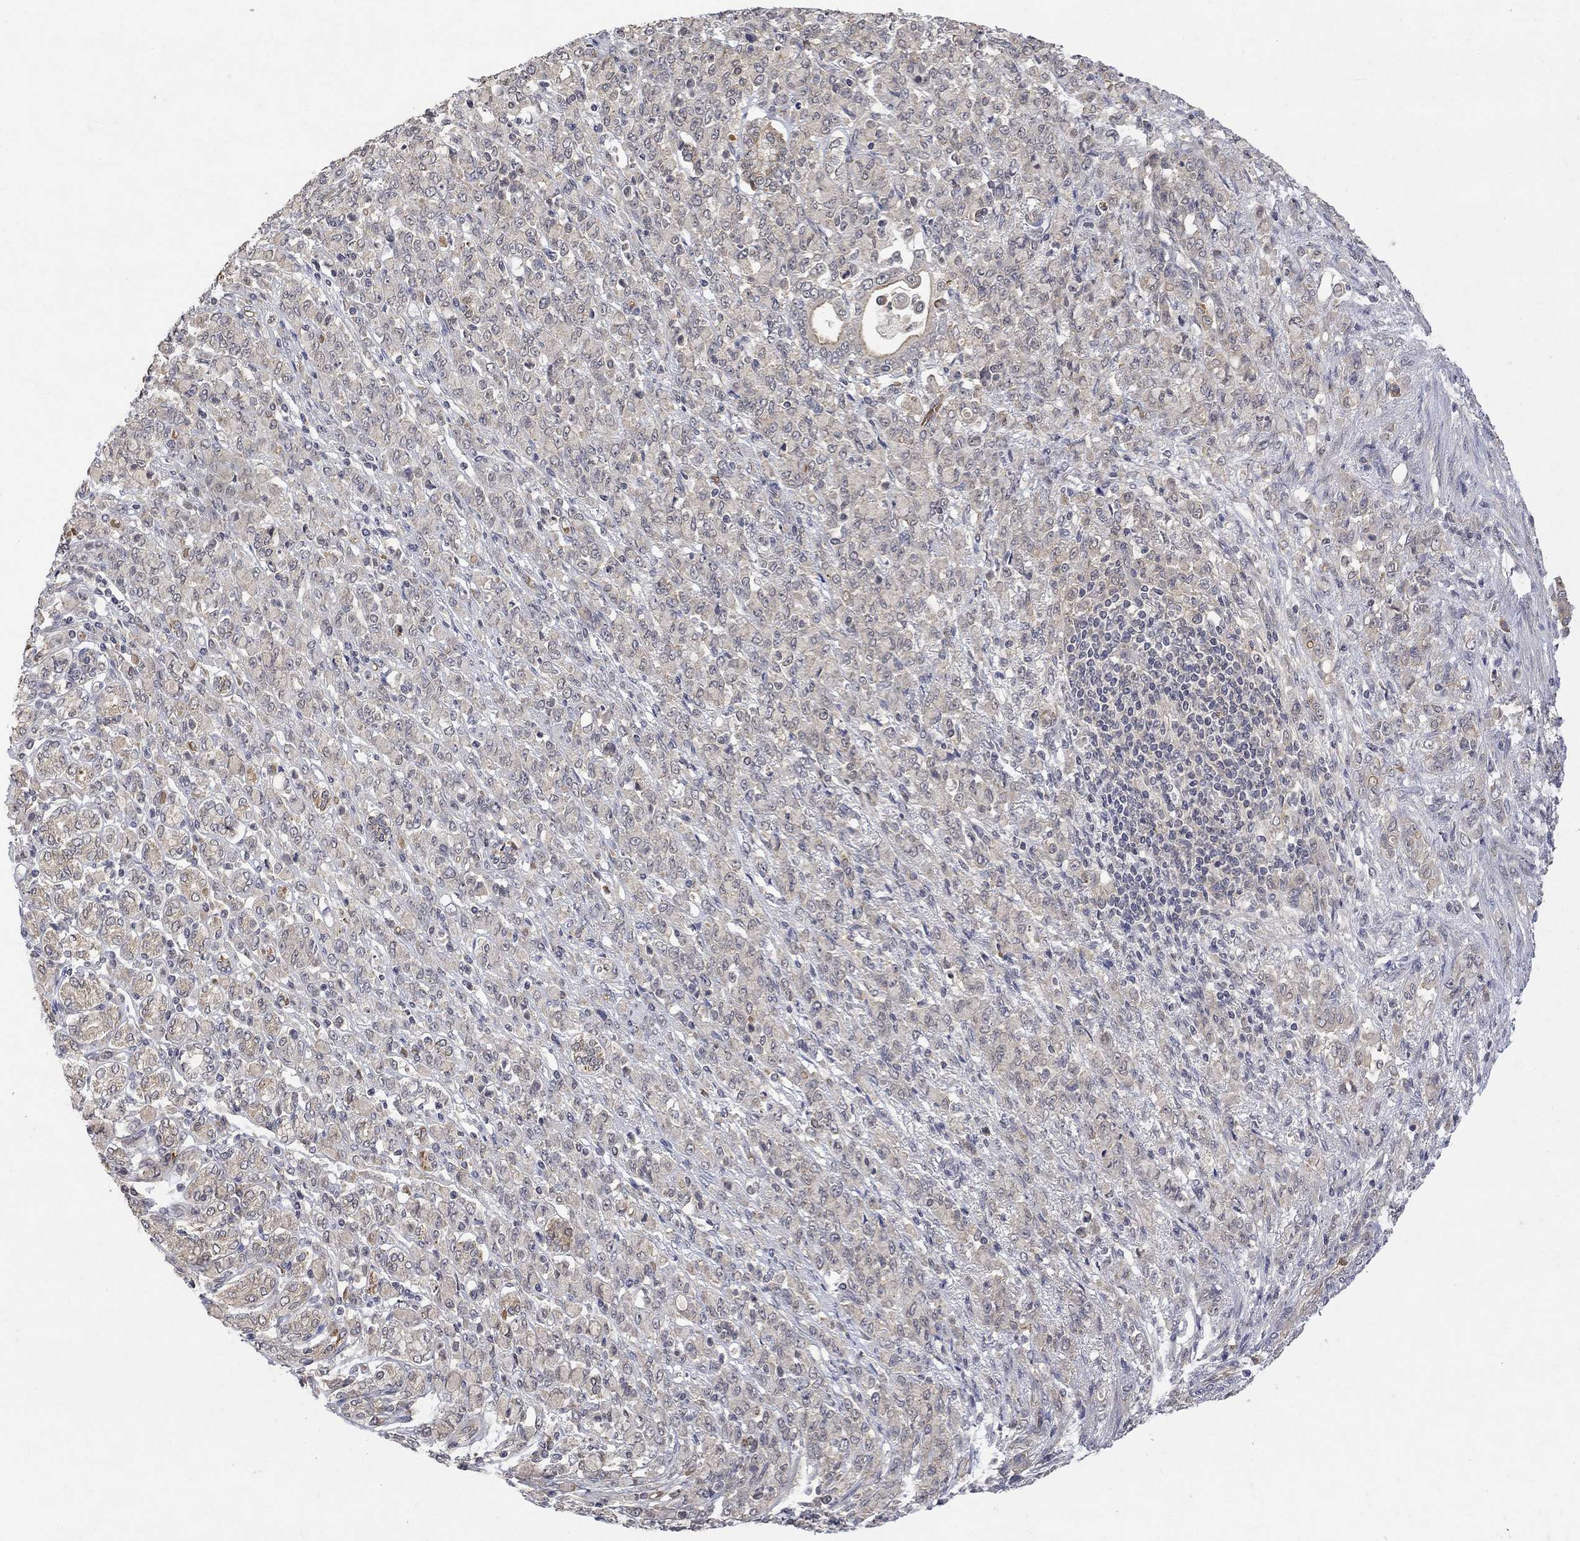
{"staining": {"intensity": "weak", "quantity": "25%-75%", "location": "cytoplasmic/membranous"}, "tissue": "stomach cancer", "cell_type": "Tumor cells", "image_type": "cancer", "snomed": [{"axis": "morphology", "description": "Normal tissue, NOS"}, {"axis": "morphology", "description": "Adenocarcinoma, NOS"}, {"axis": "topography", "description": "Stomach"}], "caption": "High-magnification brightfield microscopy of stomach cancer stained with DAB (brown) and counterstained with hematoxylin (blue). tumor cells exhibit weak cytoplasmic/membranous expression is identified in approximately25%-75% of cells. (Stains: DAB in brown, nuclei in blue, Microscopy: brightfield microscopy at high magnification).", "gene": "GRIN2D", "patient": {"sex": "female", "age": 79}}